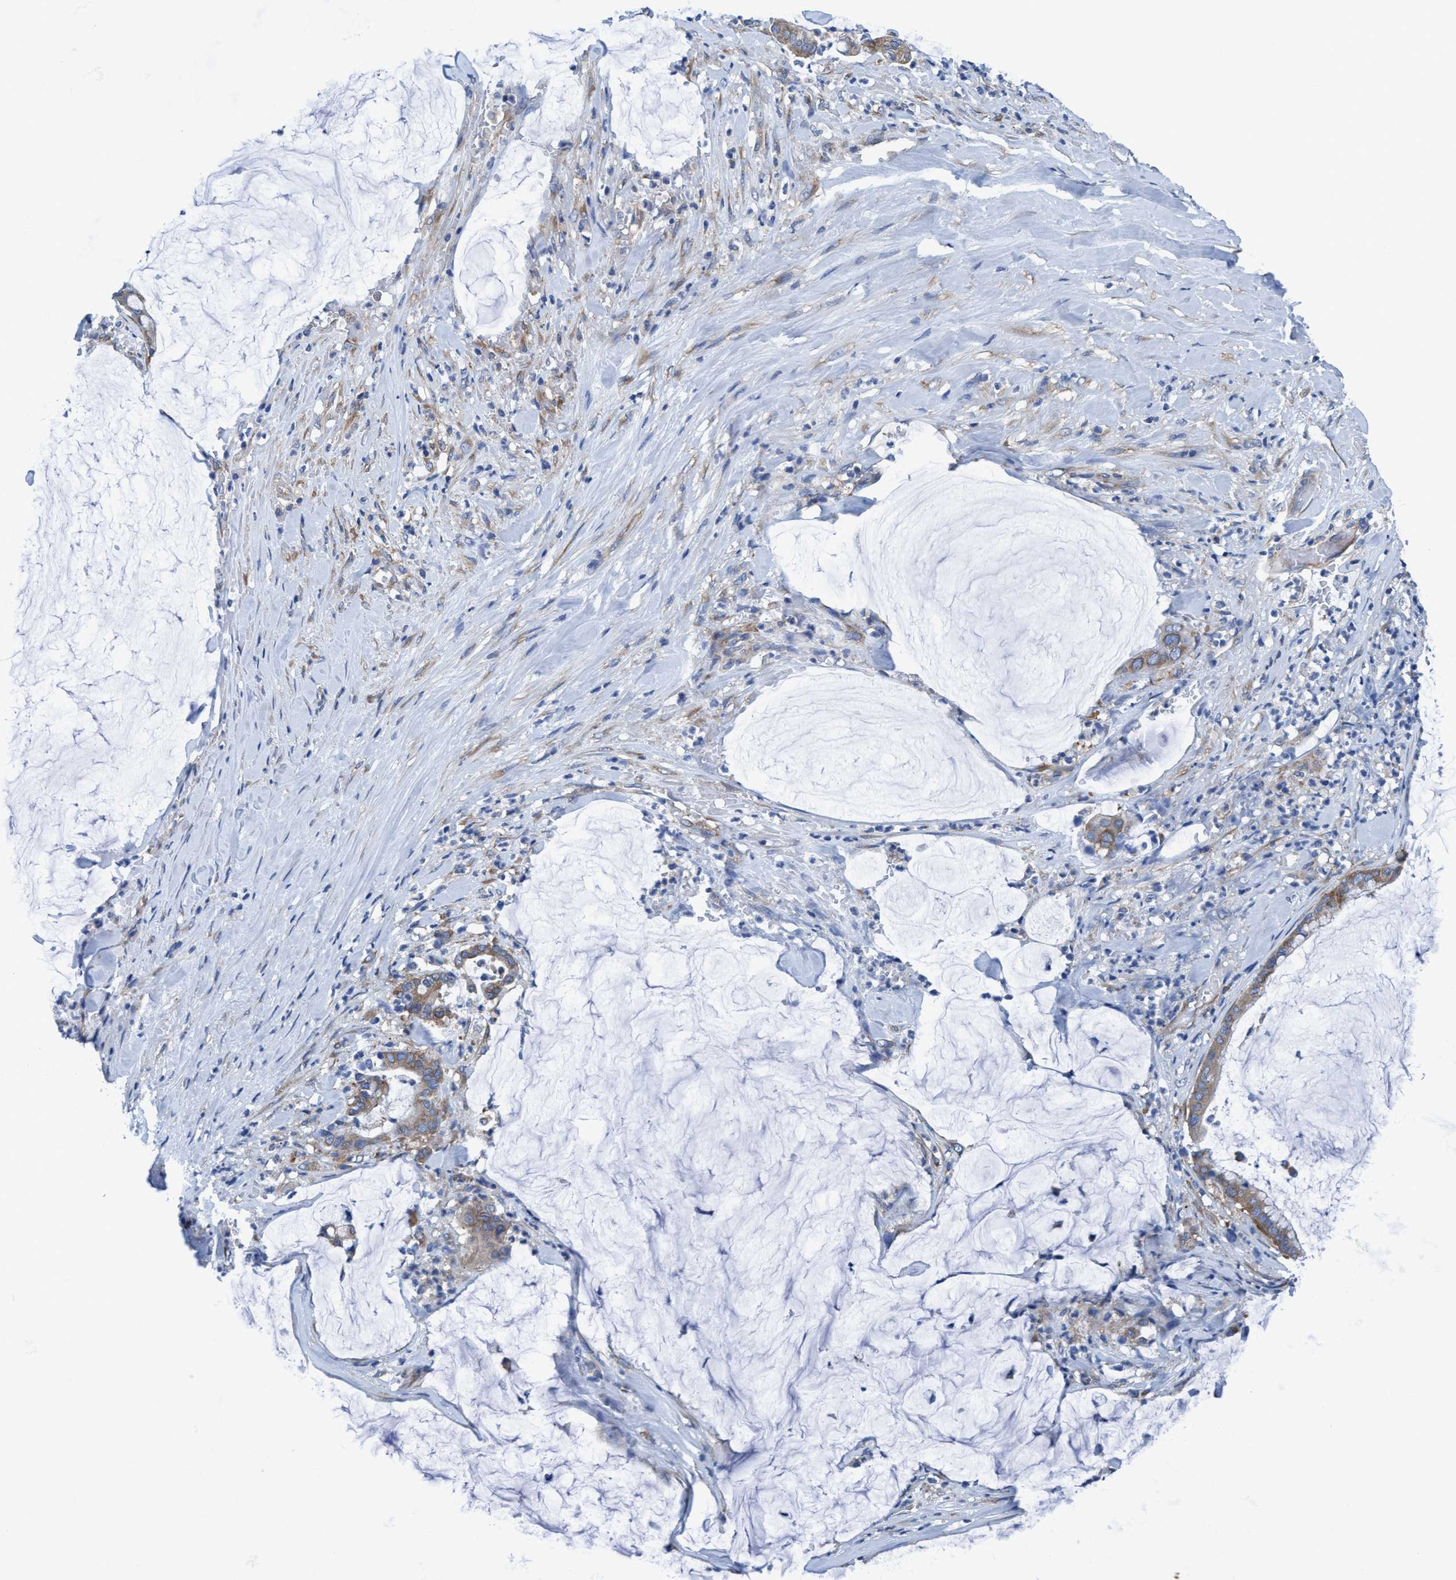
{"staining": {"intensity": "weak", "quantity": ">75%", "location": "cytoplasmic/membranous"}, "tissue": "pancreatic cancer", "cell_type": "Tumor cells", "image_type": "cancer", "snomed": [{"axis": "morphology", "description": "Adenocarcinoma, NOS"}, {"axis": "topography", "description": "Pancreas"}], "caption": "This is an image of IHC staining of pancreatic adenocarcinoma, which shows weak staining in the cytoplasmic/membranous of tumor cells.", "gene": "NMT1", "patient": {"sex": "male", "age": 41}}